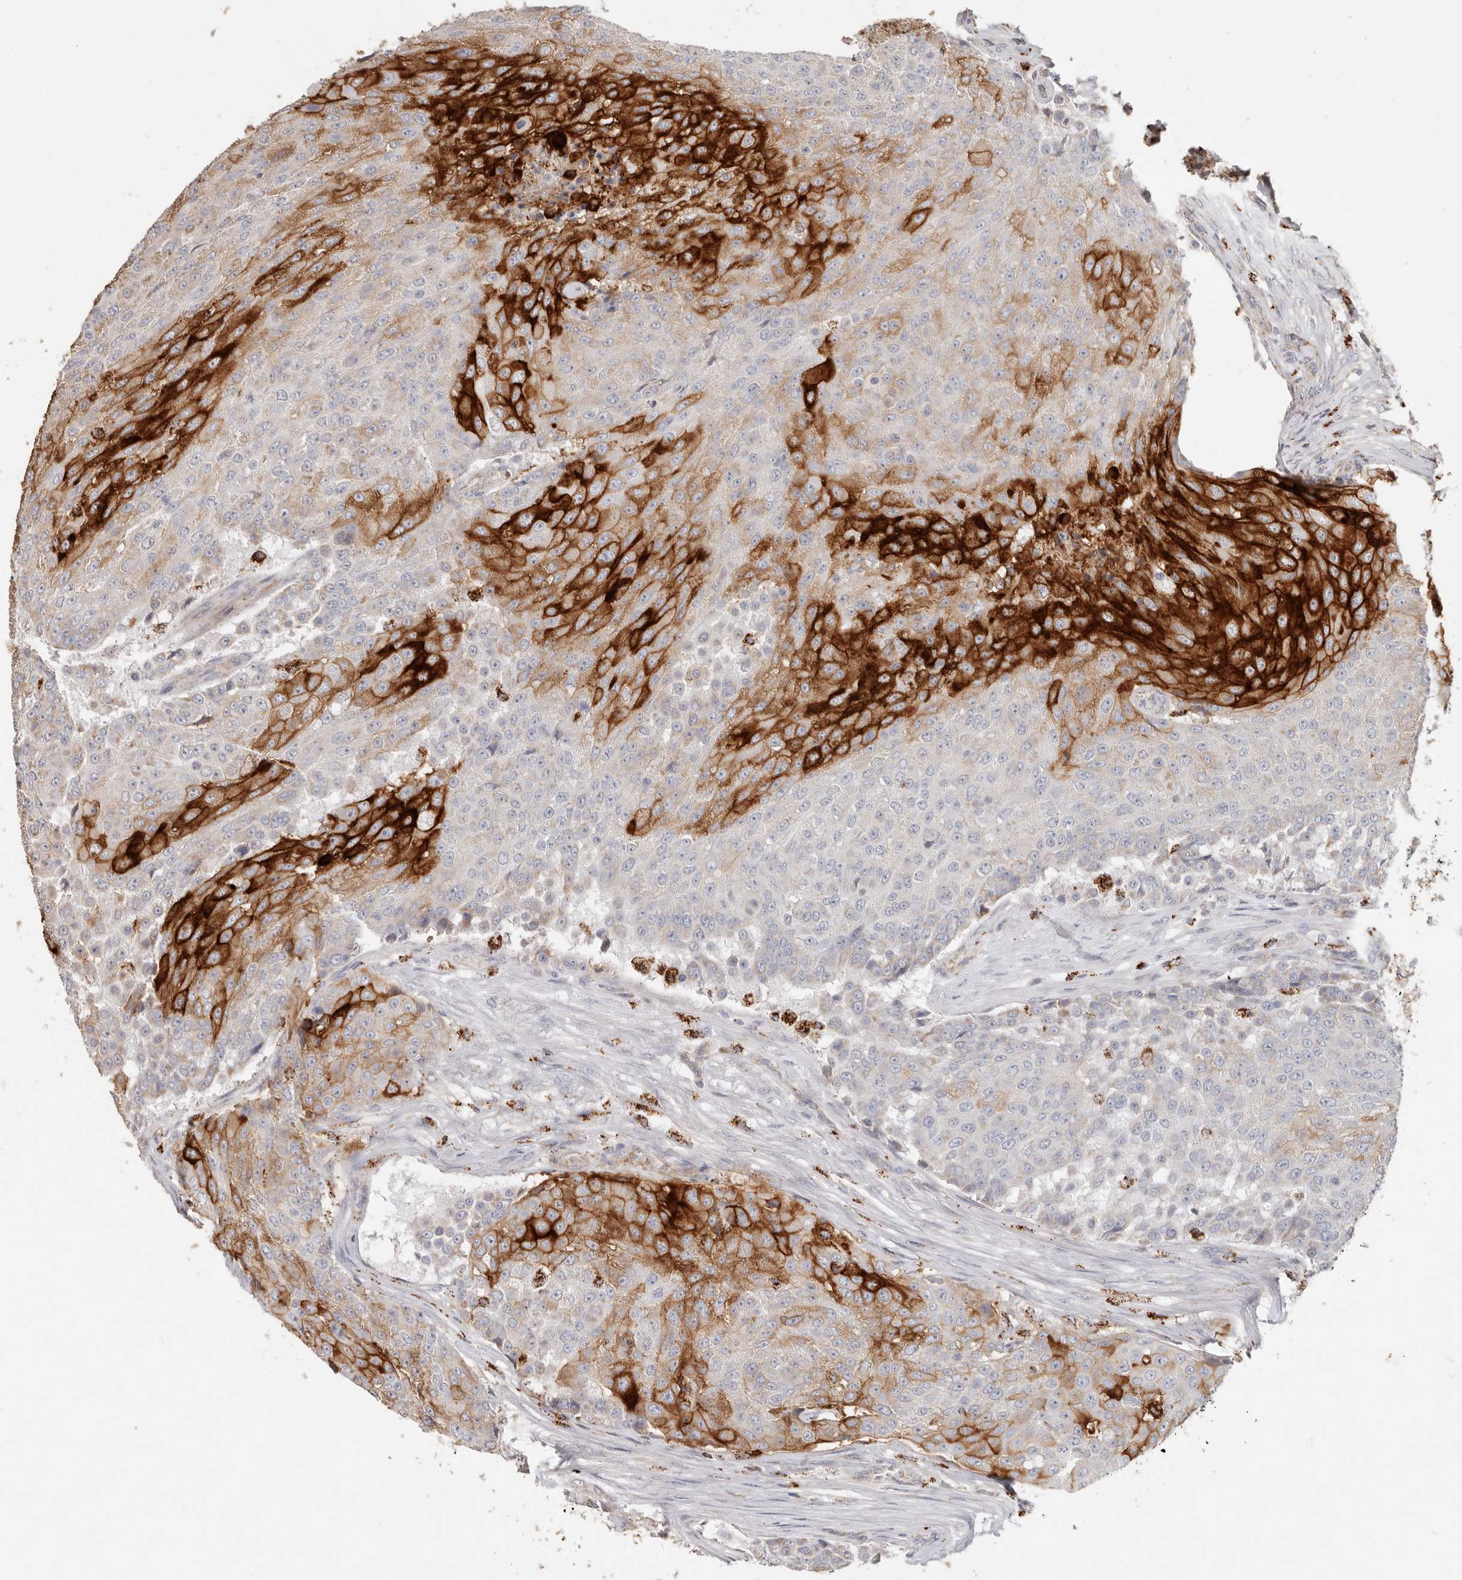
{"staining": {"intensity": "strong", "quantity": "25%-75%", "location": "cytoplasmic/membranous"}, "tissue": "urothelial cancer", "cell_type": "Tumor cells", "image_type": "cancer", "snomed": [{"axis": "morphology", "description": "Urothelial carcinoma, High grade"}, {"axis": "topography", "description": "Urinary bladder"}], "caption": "Tumor cells show high levels of strong cytoplasmic/membranous staining in approximately 25%-75% of cells in human urothelial carcinoma (high-grade).", "gene": "ARHGEF10L", "patient": {"sex": "female", "age": 63}}